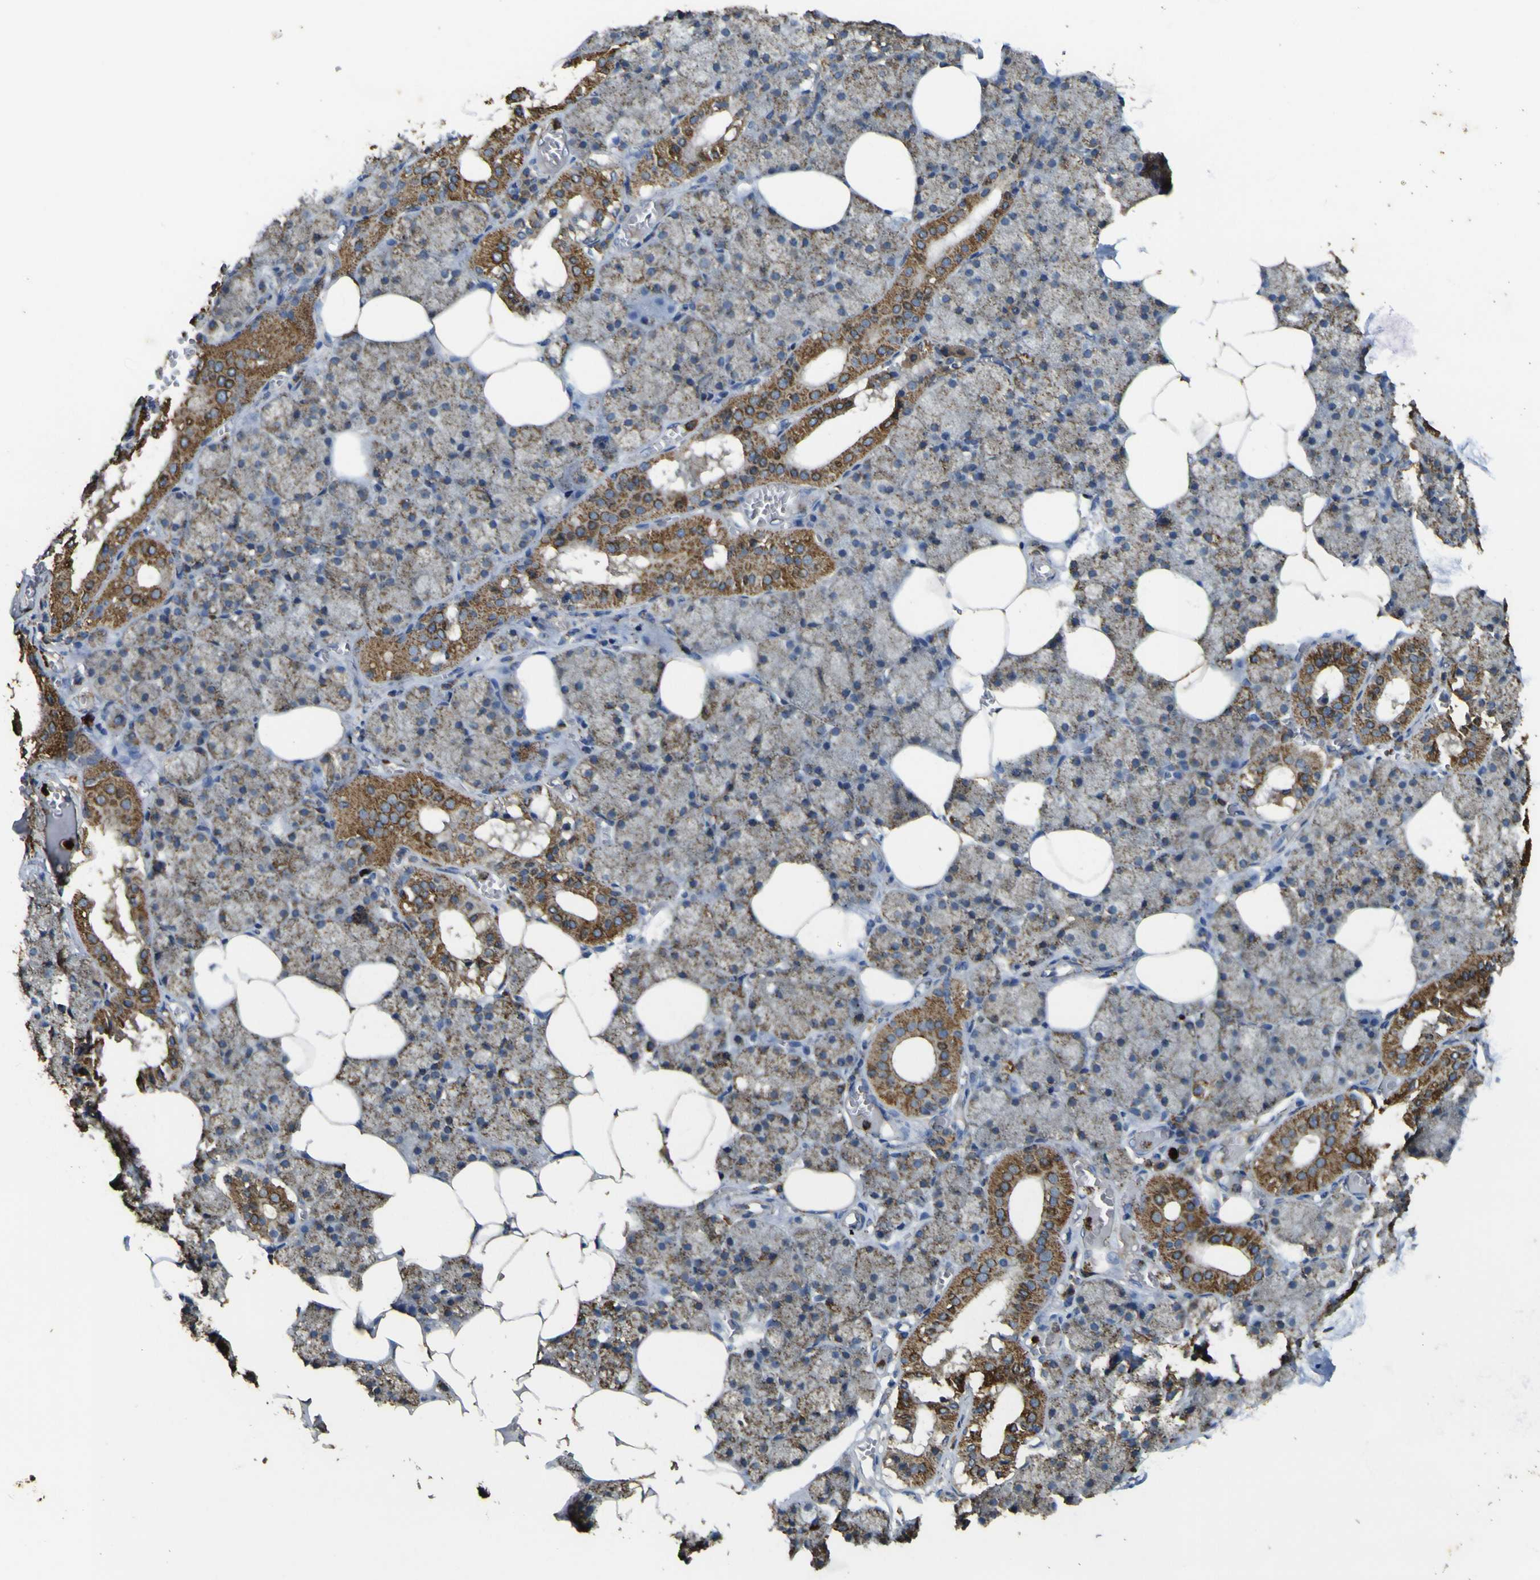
{"staining": {"intensity": "moderate", "quantity": ">75%", "location": "cytoplasmic/membranous"}, "tissue": "salivary gland", "cell_type": "Glandular cells", "image_type": "normal", "snomed": [{"axis": "morphology", "description": "Normal tissue, NOS"}, {"axis": "topography", "description": "Salivary gland"}], "caption": "DAB (3,3'-diaminobenzidine) immunohistochemical staining of benign salivary gland exhibits moderate cytoplasmic/membranous protein expression in about >75% of glandular cells. (Stains: DAB (3,3'-diaminobenzidine) in brown, nuclei in blue, Microscopy: brightfield microscopy at high magnification).", "gene": "ACSL3", "patient": {"sex": "male", "age": 62}}